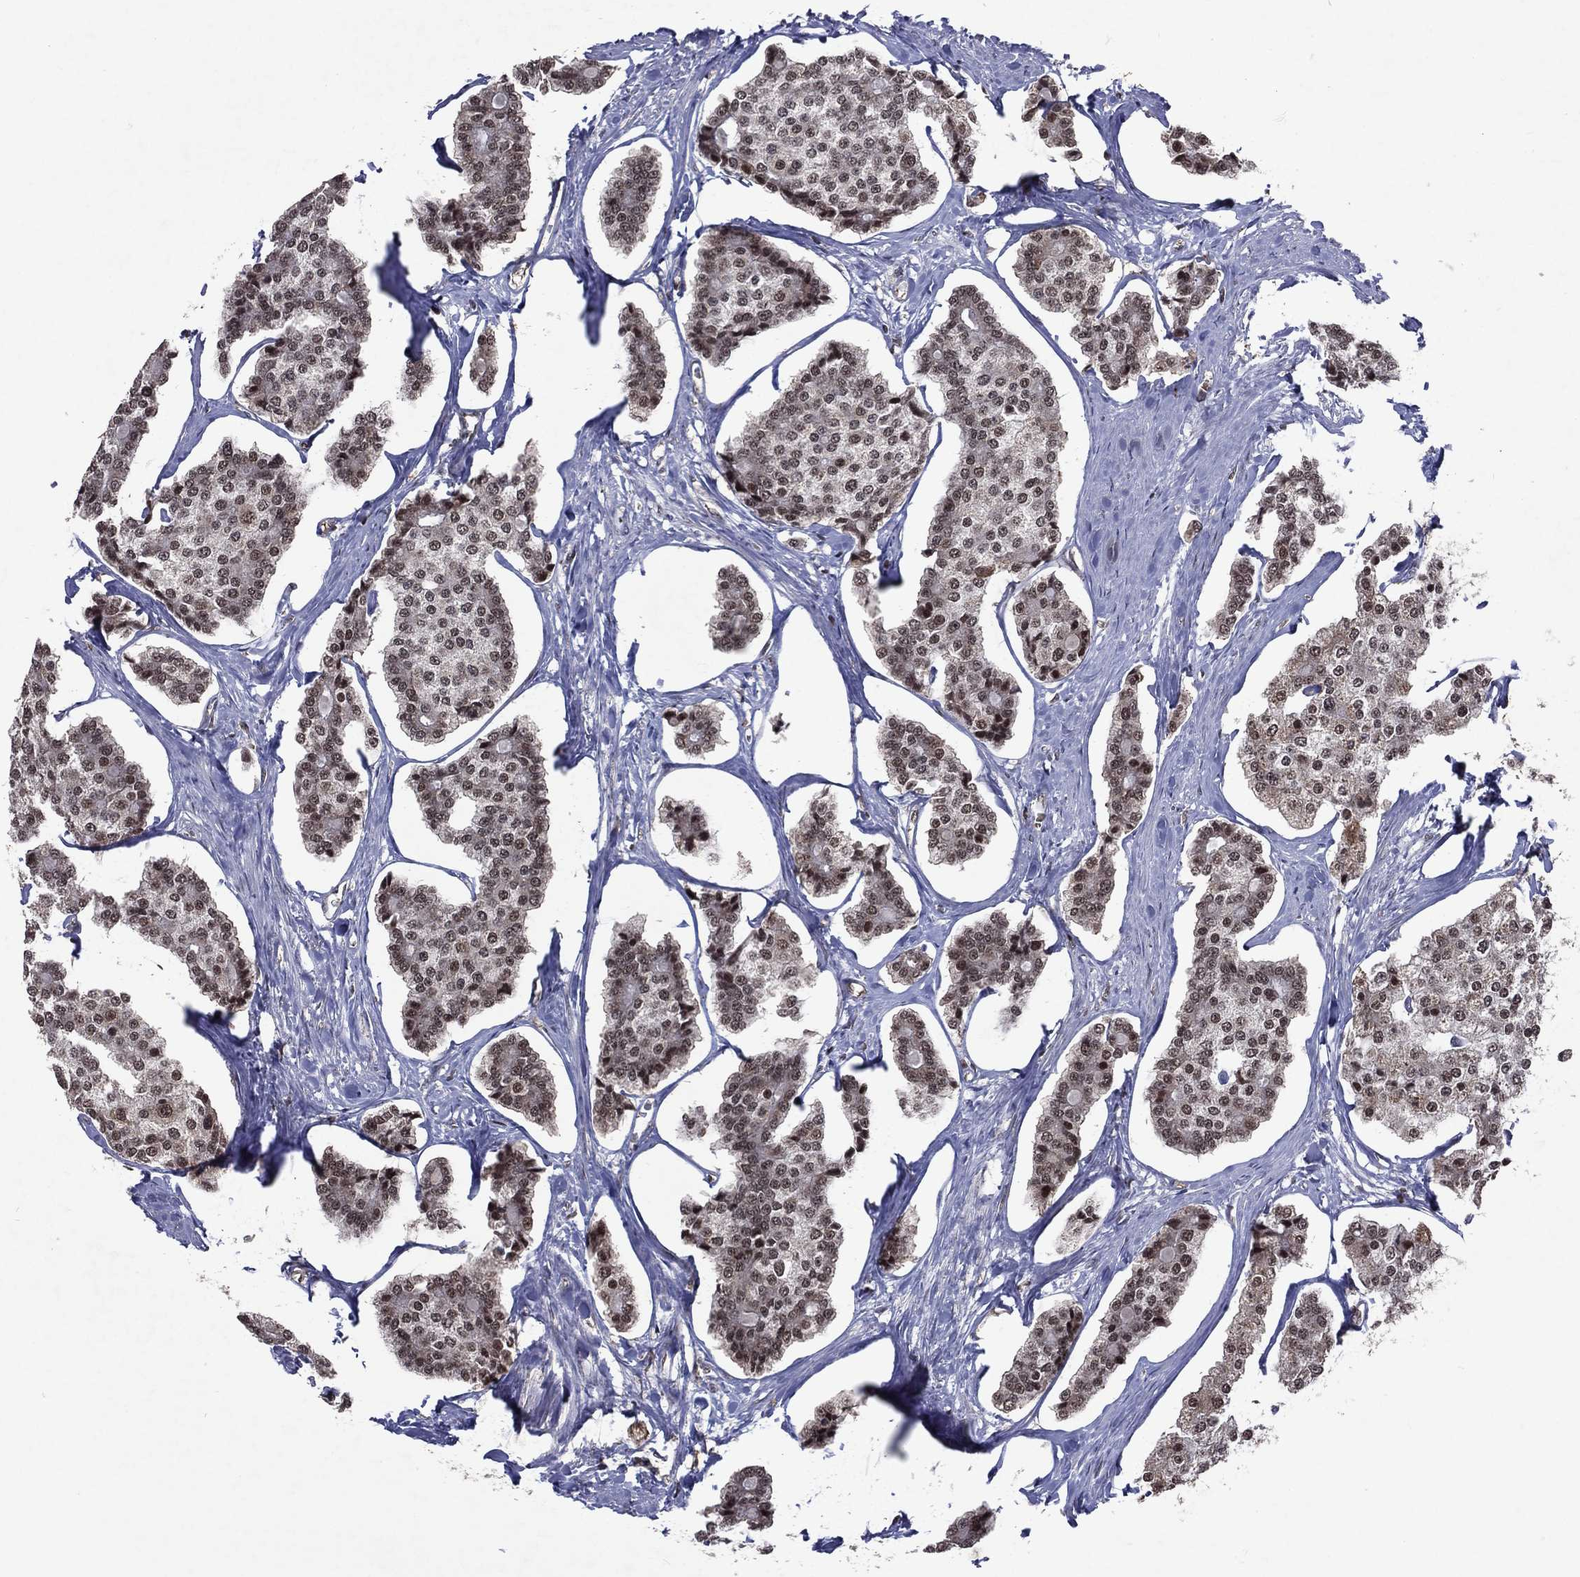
{"staining": {"intensity": "moderate", "quantity": ">75%", "location": "cytoplasmic/membranous,nuclear"}, "tissue": "carcinoid", "cell_type": "Tumor cells", "image_type": "cancer", "snomed": [{"axis": "morphology", "description": "Carcinoid, malignant, NOS"}, {"axis": "topography", "description": "Small intestine"}], "caption": "Carcinoid (malignant) tissue shows moderate cytoplasmic/membranous and nuclear positivity in approximately >75% of tumor cells, visualized by immunohistochemistry.", "gene": "DMAP1", "patient": {"sex": "female", "age": 65}}